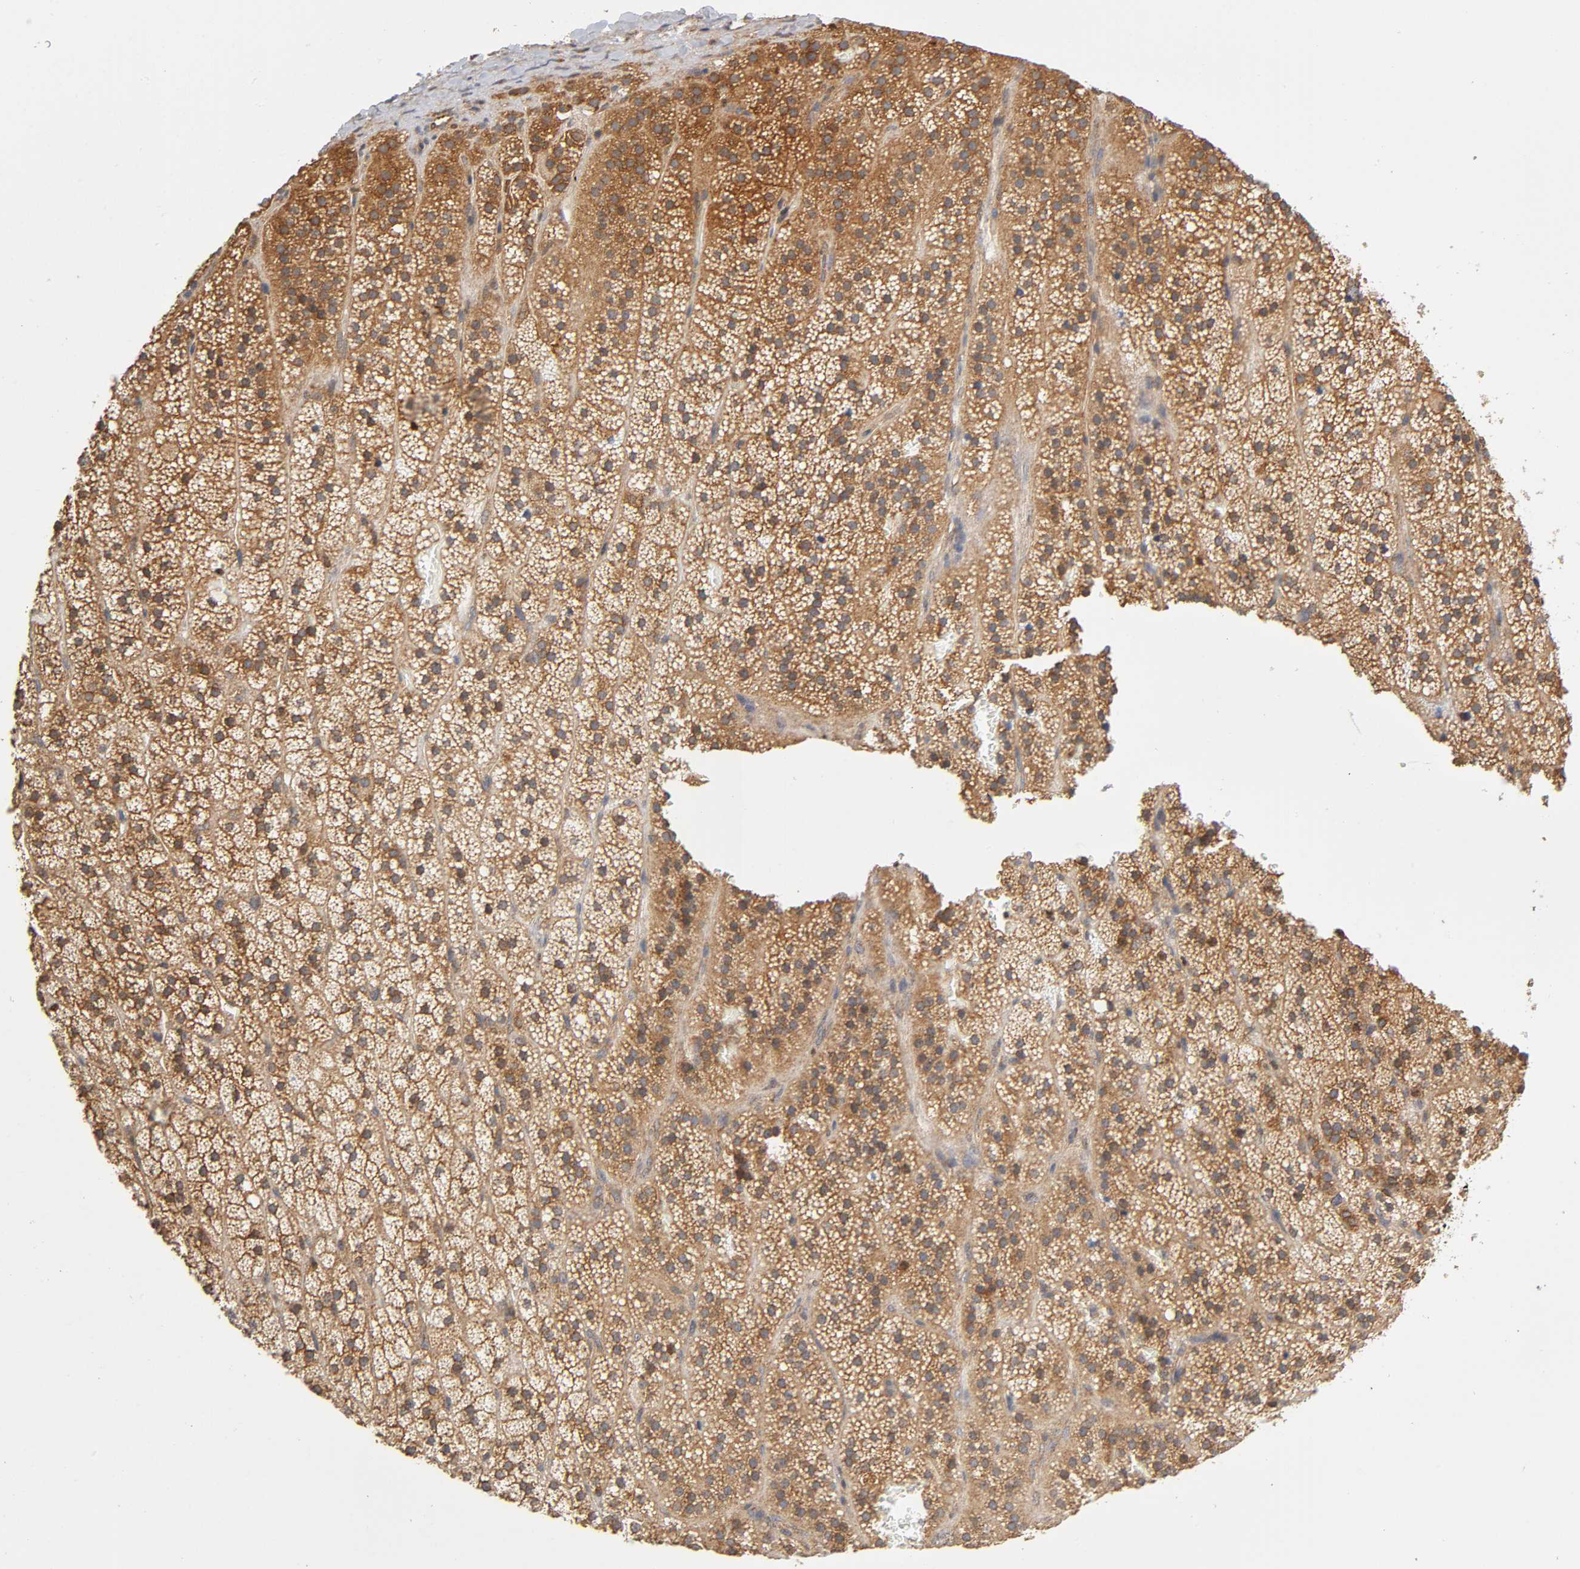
{"staining": {"intensity": "moderate", "quantity": ">75%", "location": "cytoplasmic/membranous"}, "tissue": "adrenal gland", "cell_type": "Glandular cells", "image_type": "normal", "snomed": [{"axis": "morphology", "description": "Normal tissue, NOS"}, {"axis": "topography", "description": "Adrenal gland"}], "caption": "Glandular cells display medium levels of moderate cytoplasmic/membranous expression in about >75% of cells in unremarkable adrenal gland.", "gene": "PAFAH1B1", "patient": {"sex": "male", "age": 35}}